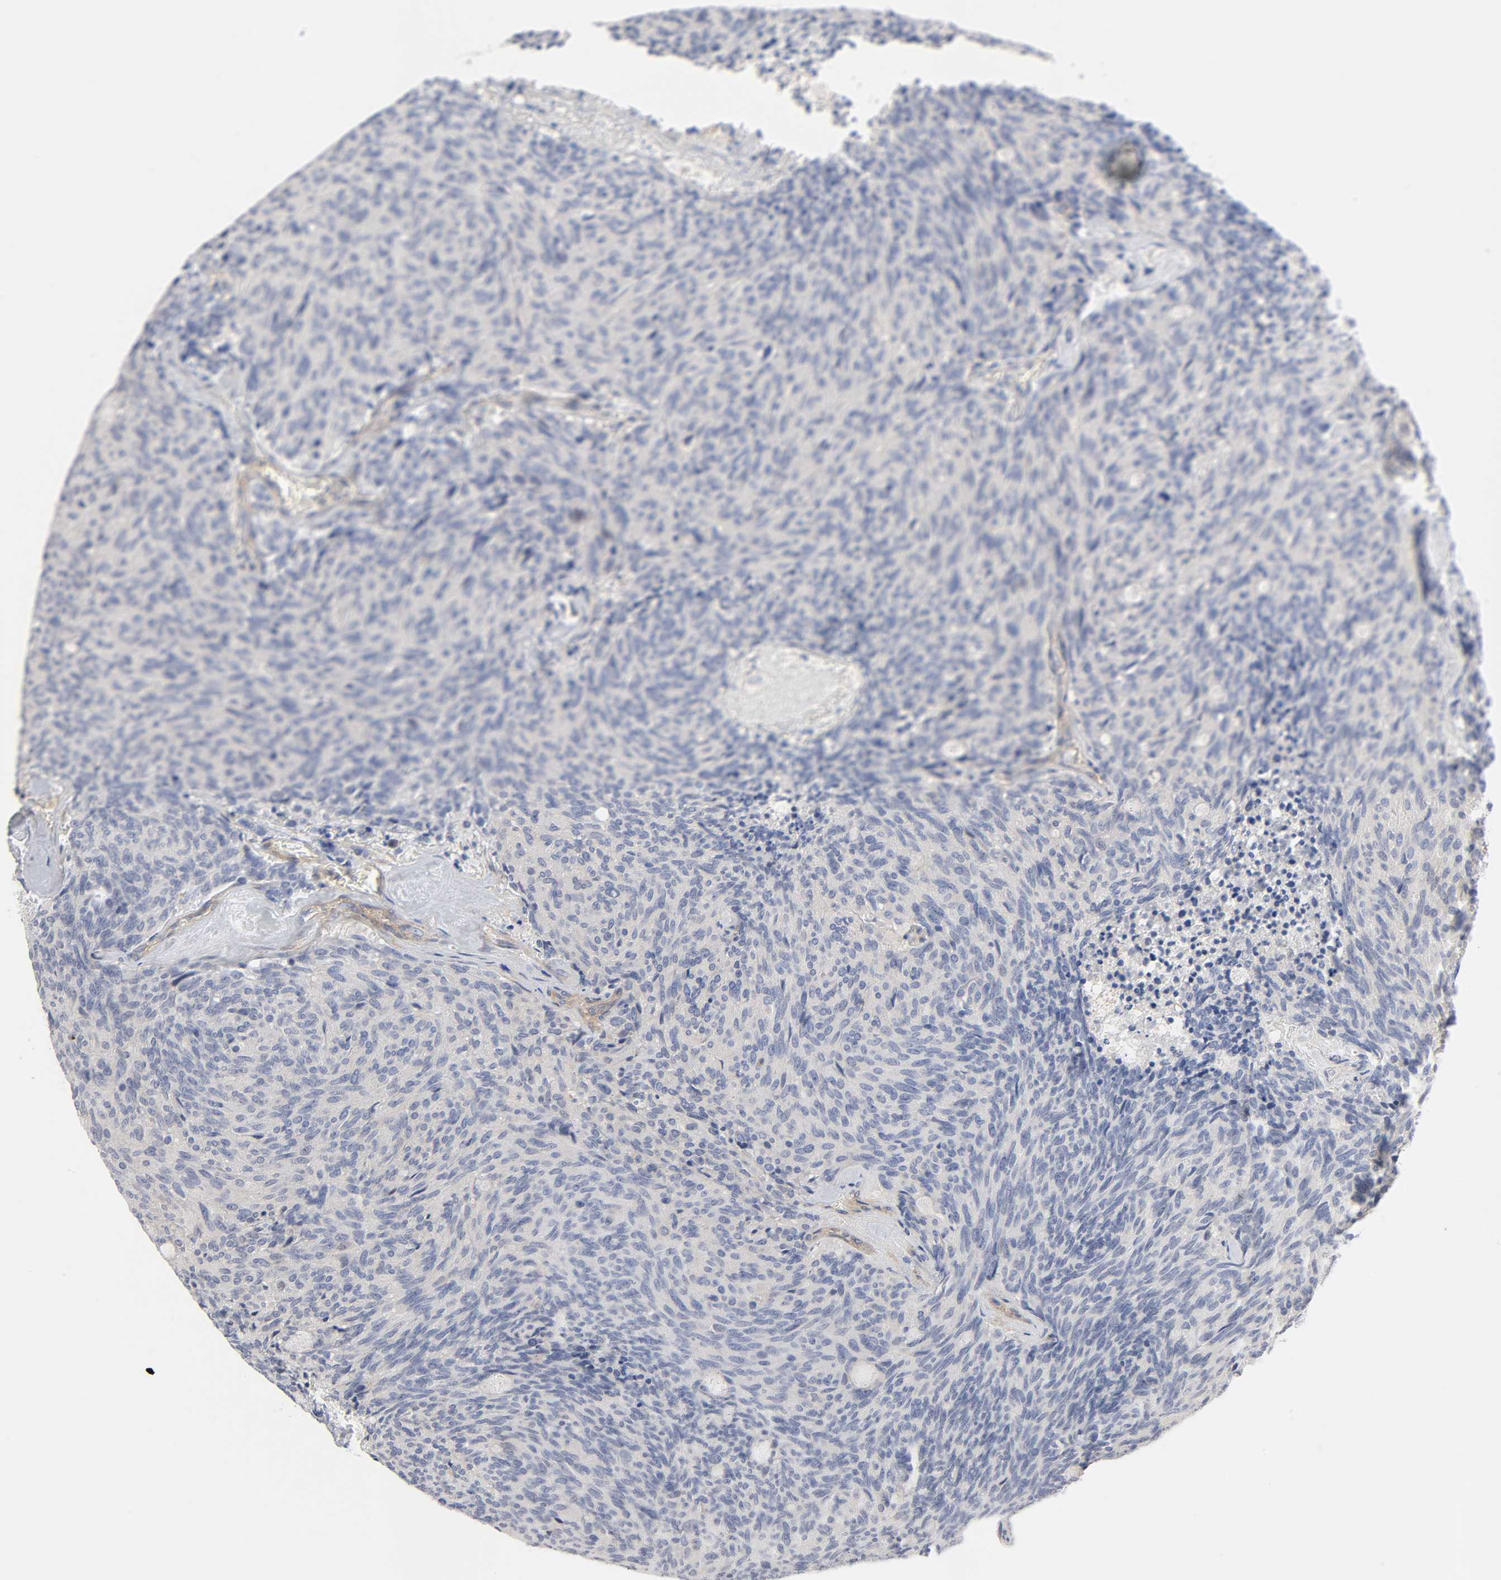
{"staining": {"intensity": "negative", "quantity": "none", "location": "none"}, "tissue": "carcinoid", "cell_type": "Tumor cells", "image_type": "cancer", "snomed": [{"axis": "morphology", "description": "Carcinoid, malignant, NOS"}, {"axis": "topography", "description": "Pancreas"}], "caption": "An immunohistochemistry micrograph of carcinoid is shown. There is no staining in tumor cells of carcinoid.", "gene": "ROCK1", "patient": {"sex": "female", "age": 54}}